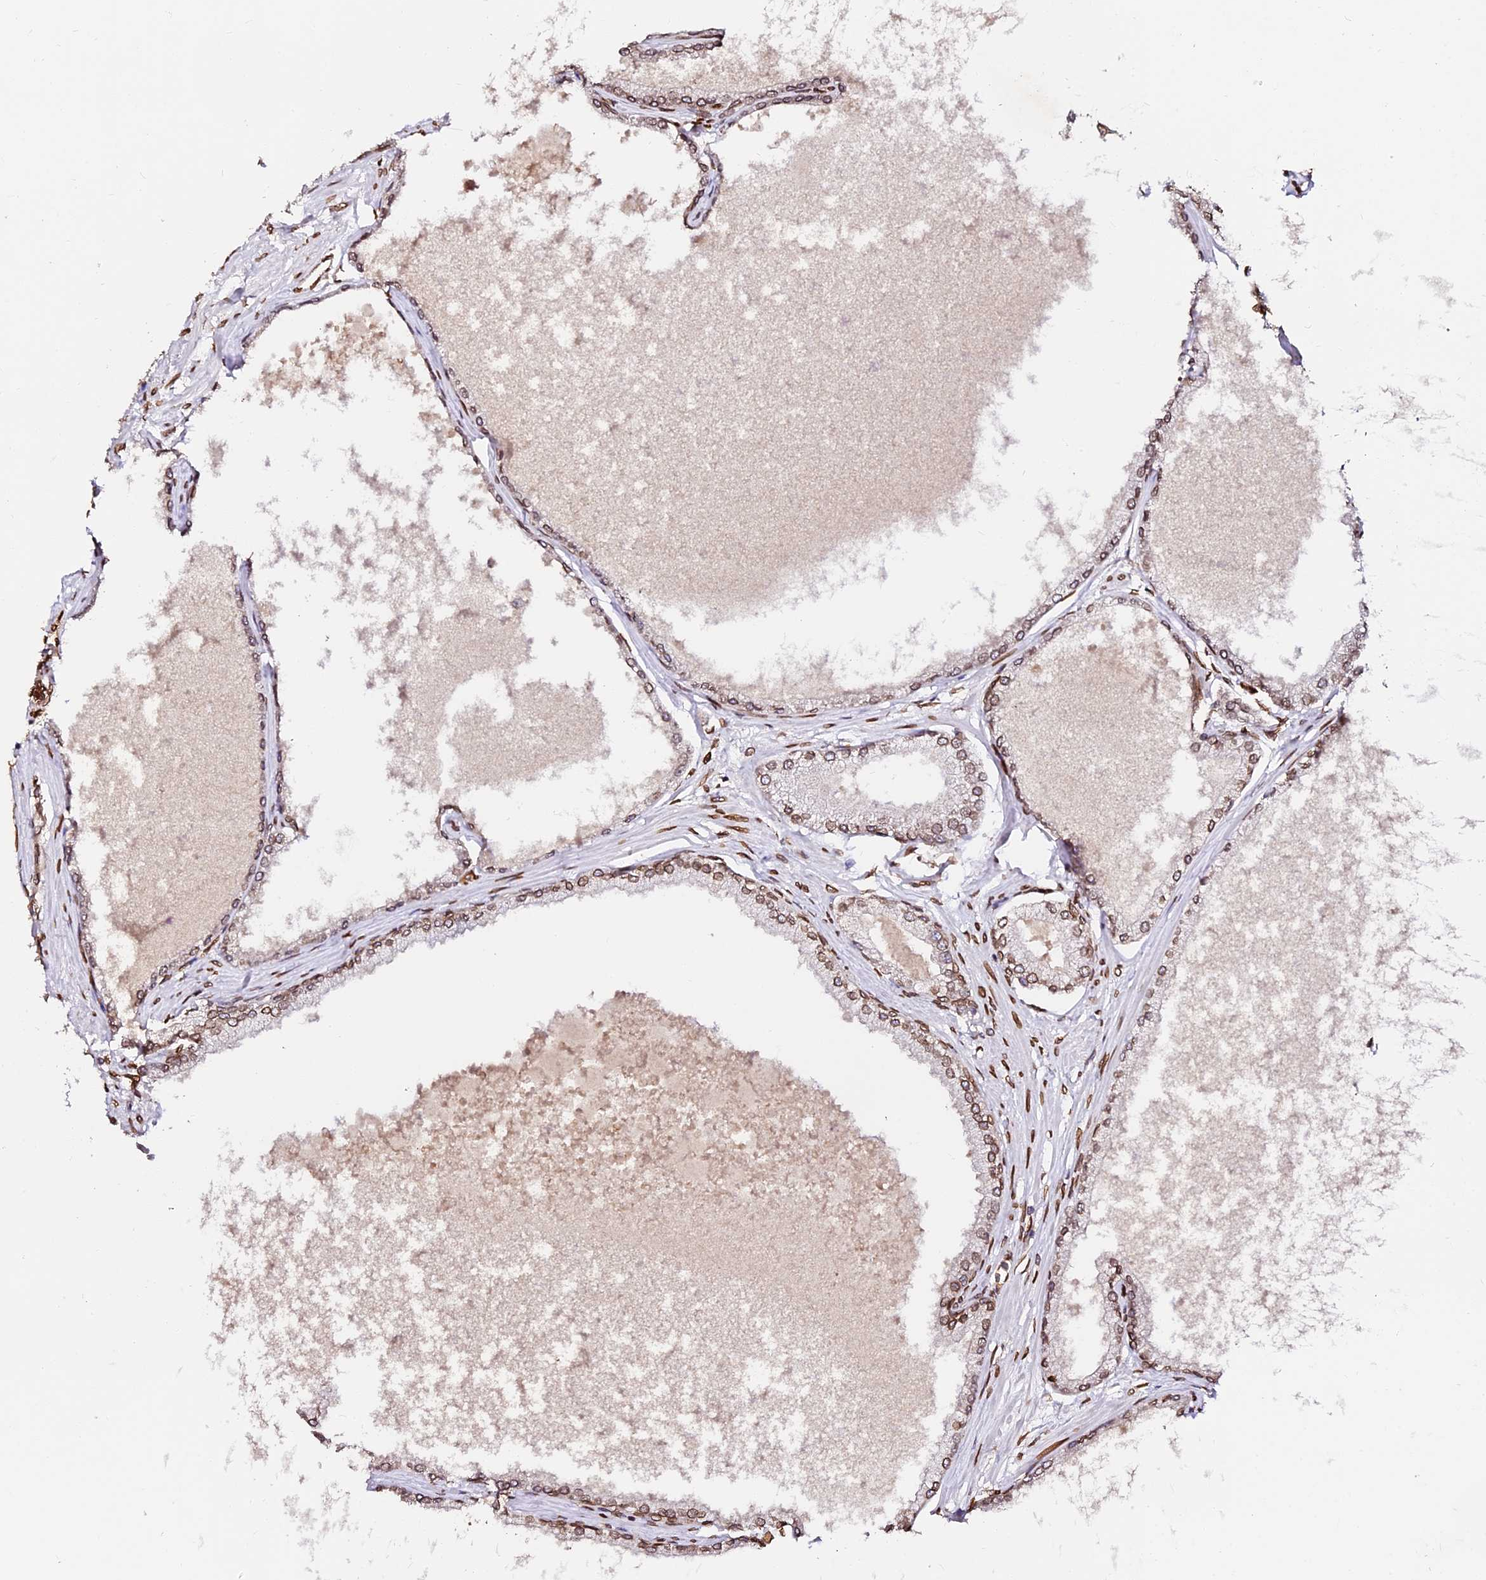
{"staining": {"intensity": "moderate", "quantity": ">75%", "location": "cytoplasmic/membranous,nuclear"}, "tissue": "prostate cancer", "cell_type": "Tumor cells", "image_type": "cancer", "snomed": [{"axis": "morphology", "description": "Adenocarcinoma, Low grade"}, {"axis": "topography", "description": "Prostate"}], "caption": "Prostate low-grade adenocarcinoma stained for a protein (brown) shows moderate cytoplasmic/membranous and nuclear positive expression in approximately >75% of tumor cells.", "gene": "ANAPC5", "patient": {"sex": "male", "age": 63}}